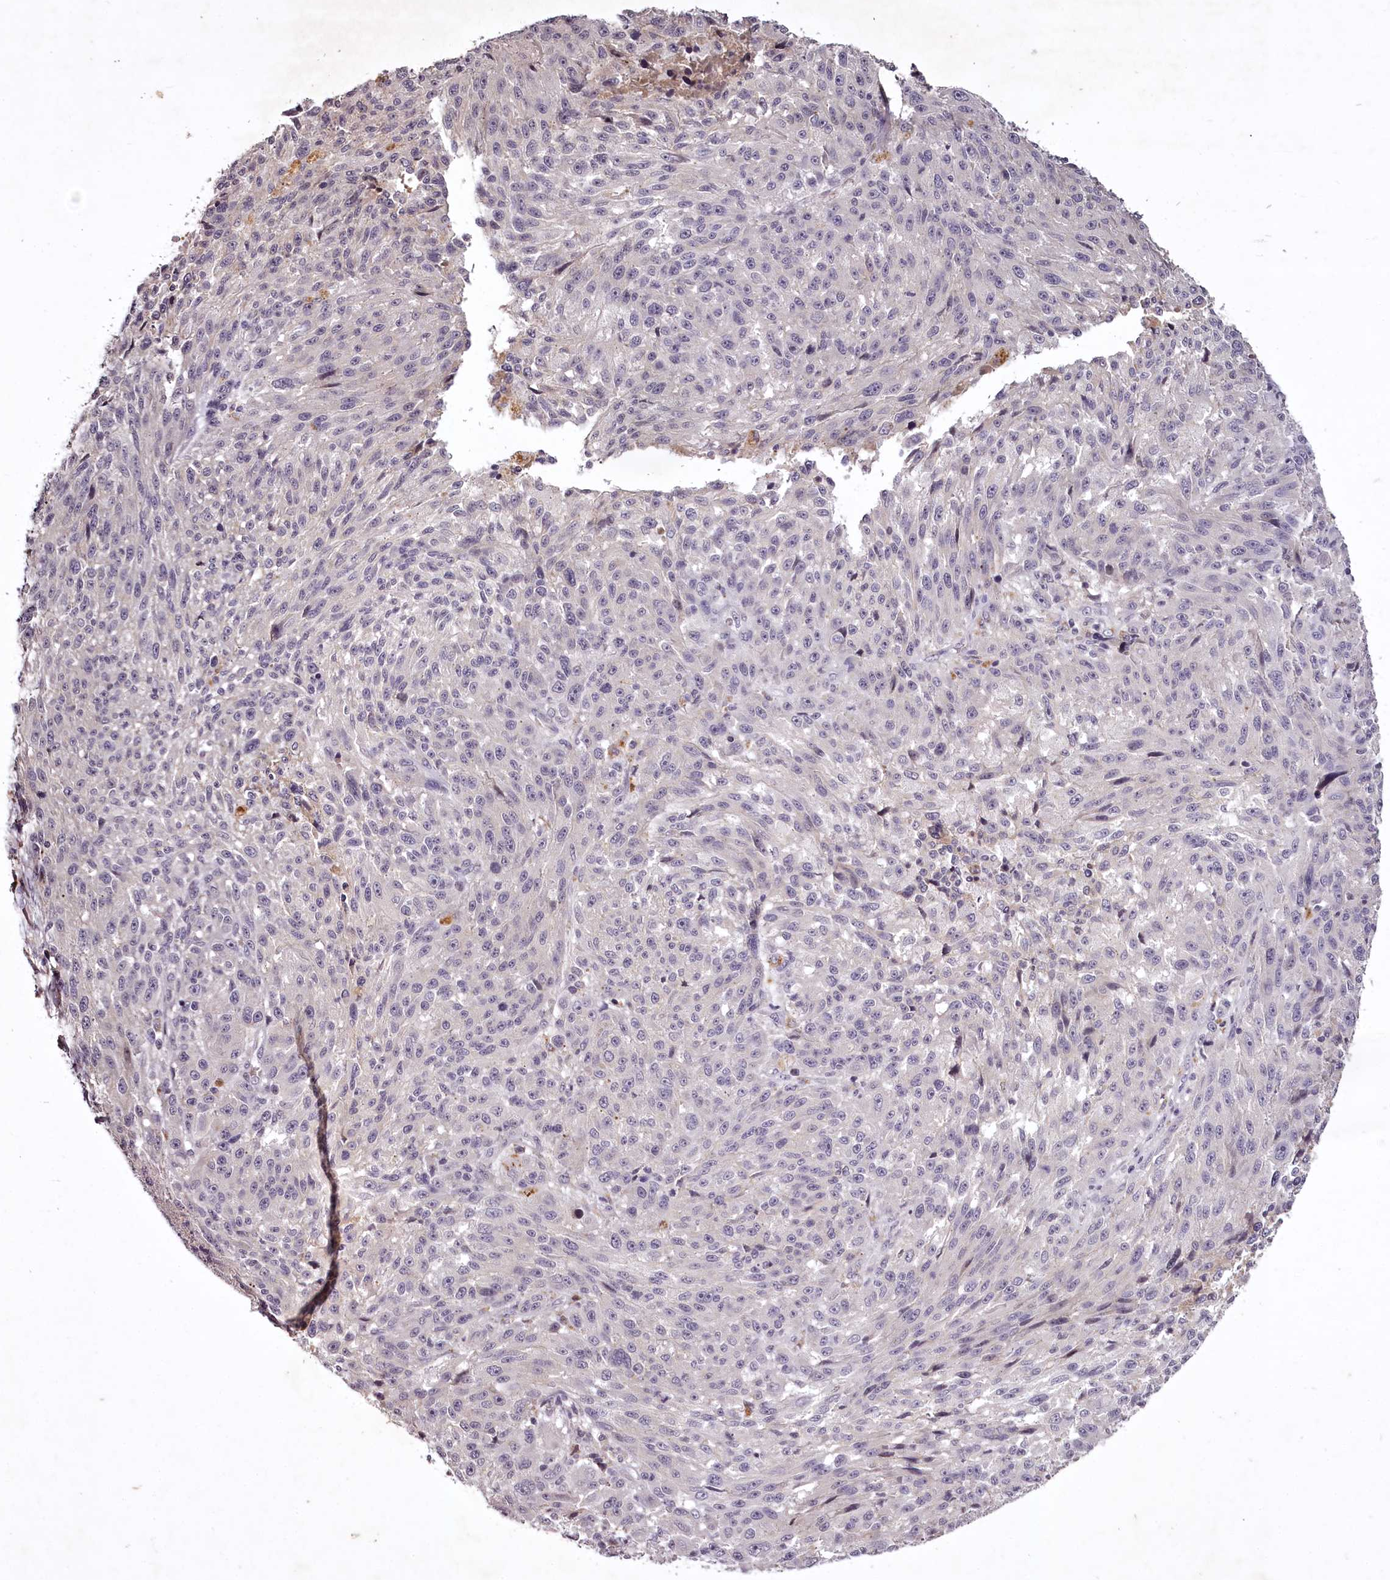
{"staining": {"intensity": "negative", "quantity": "none", "location": "none"}, "tissue": "melanoma", "cell_type": "Tumor cells", "image_type": "cancer", "snomed": [{"axis": "morphology", "description": "Malignant melanoma, NOS"}, {"axis": "topography", "description": "Skin"}], "caption": "An immunohistochemistry (IHC) image of melanoma is shown. There is no staining in tumor cells of melanoma. (Immunohistochemistry, brightfield microscopy, high magnification).", "gene": "RBMXL2", "patient": {"sex": "male", "age": 53}}